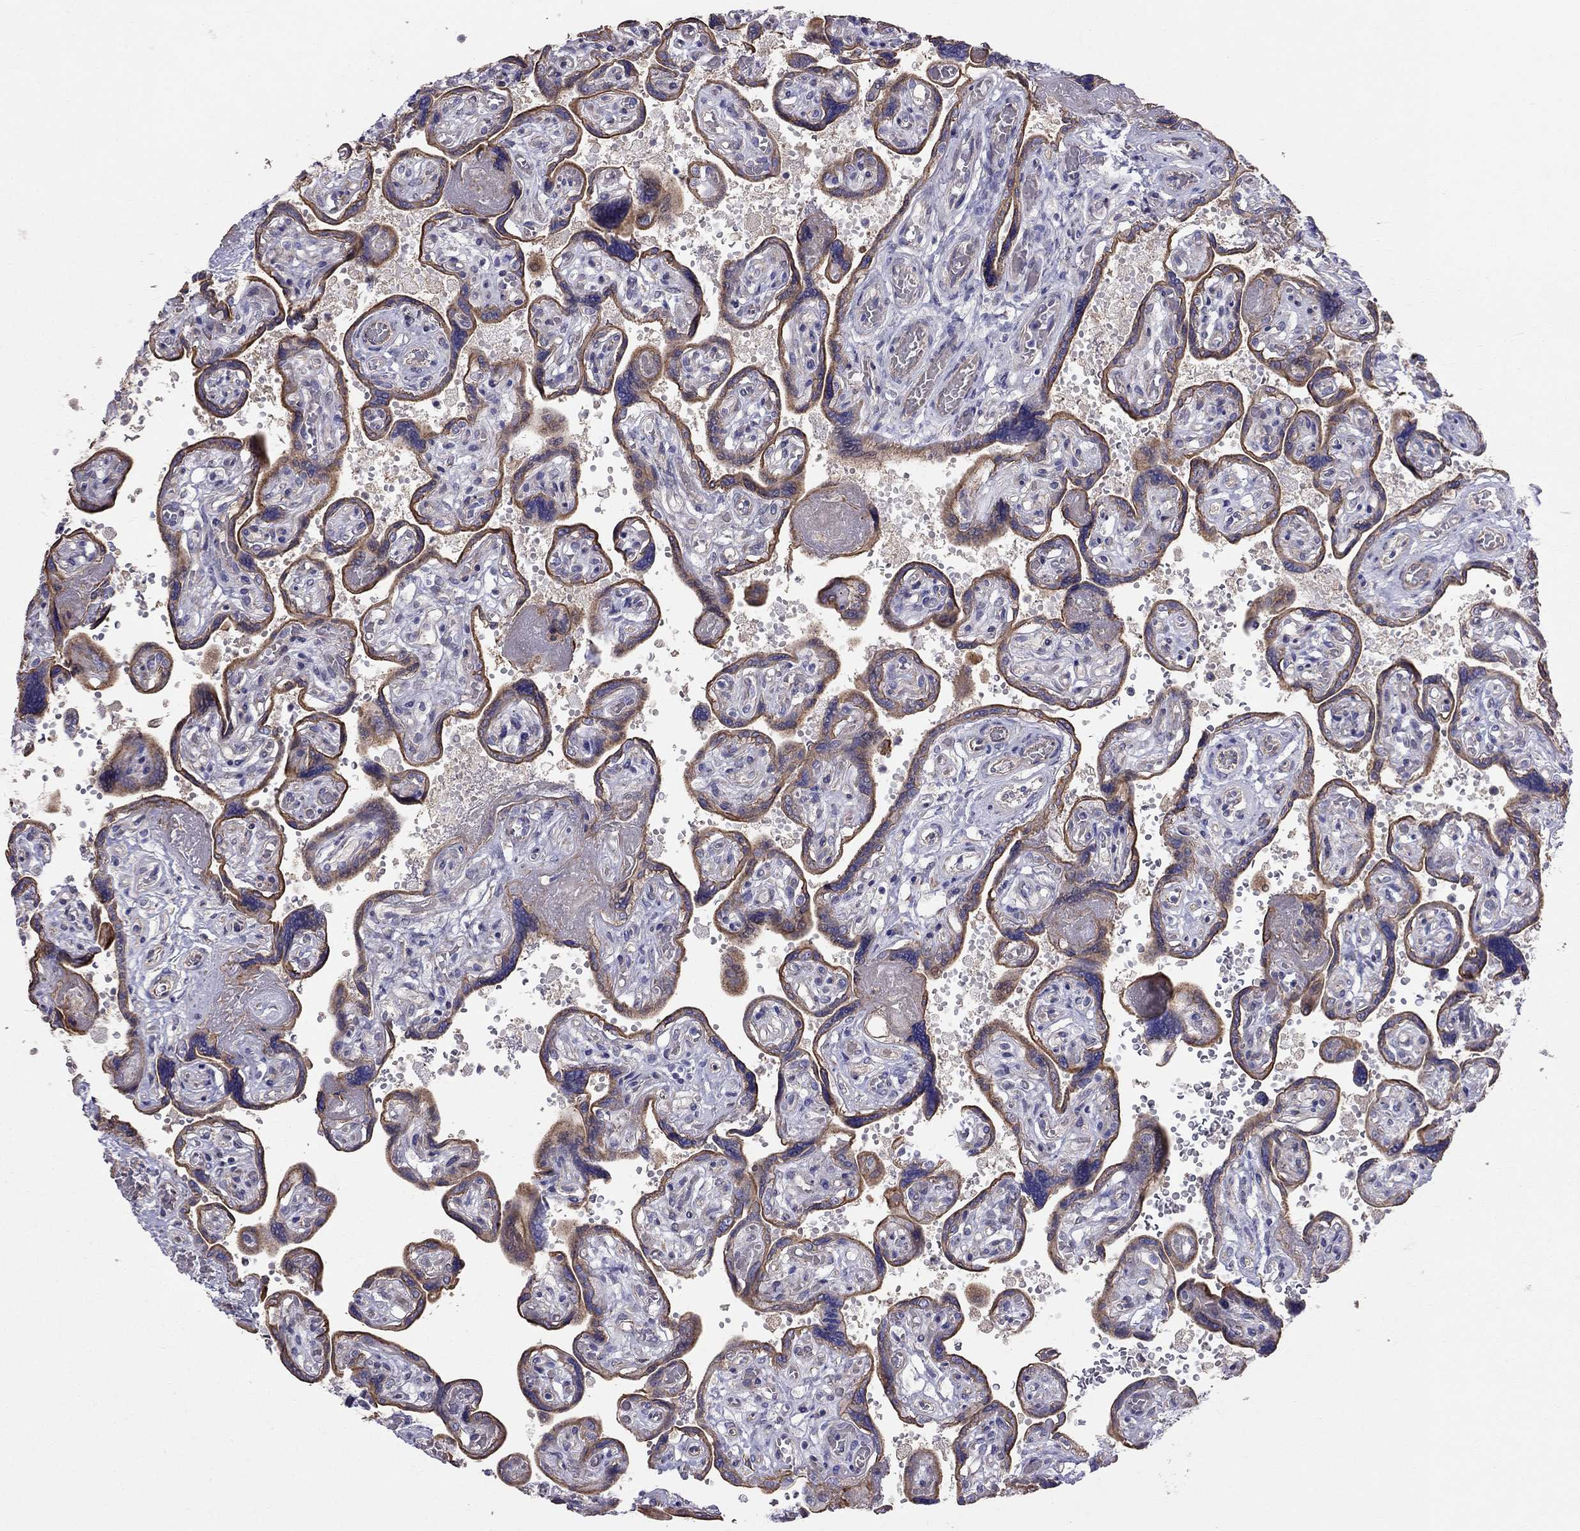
{"staining": {"intensity": "moderate", "quantity": ">75%", "location": "cytoplasmic/membranous"}, "tissue": "placenta", "cell_type": "Decidual cells", "image_type": "normal", "snomed": [{"axis": "morphology", "description": "Normal tissue, NOS"}, {"axis": "topography", "description": "Placenta"}], "caption": "Immunohistochemistry (IHC) staining of benign placenta, which shows medium levels of moderate cytoplasmic/membranous expression in approximately >75% of decidual cells indicating moderate cytoplasmic/membranous protein positivity. The staining was performed using DAB (3,3'-diaminobenzidine) (brown) for protein detection and nuclei were counterstained in hematoxylin (blue).", "gene": "ENOX1", "patient": {"sex": "female", "age": 32}}